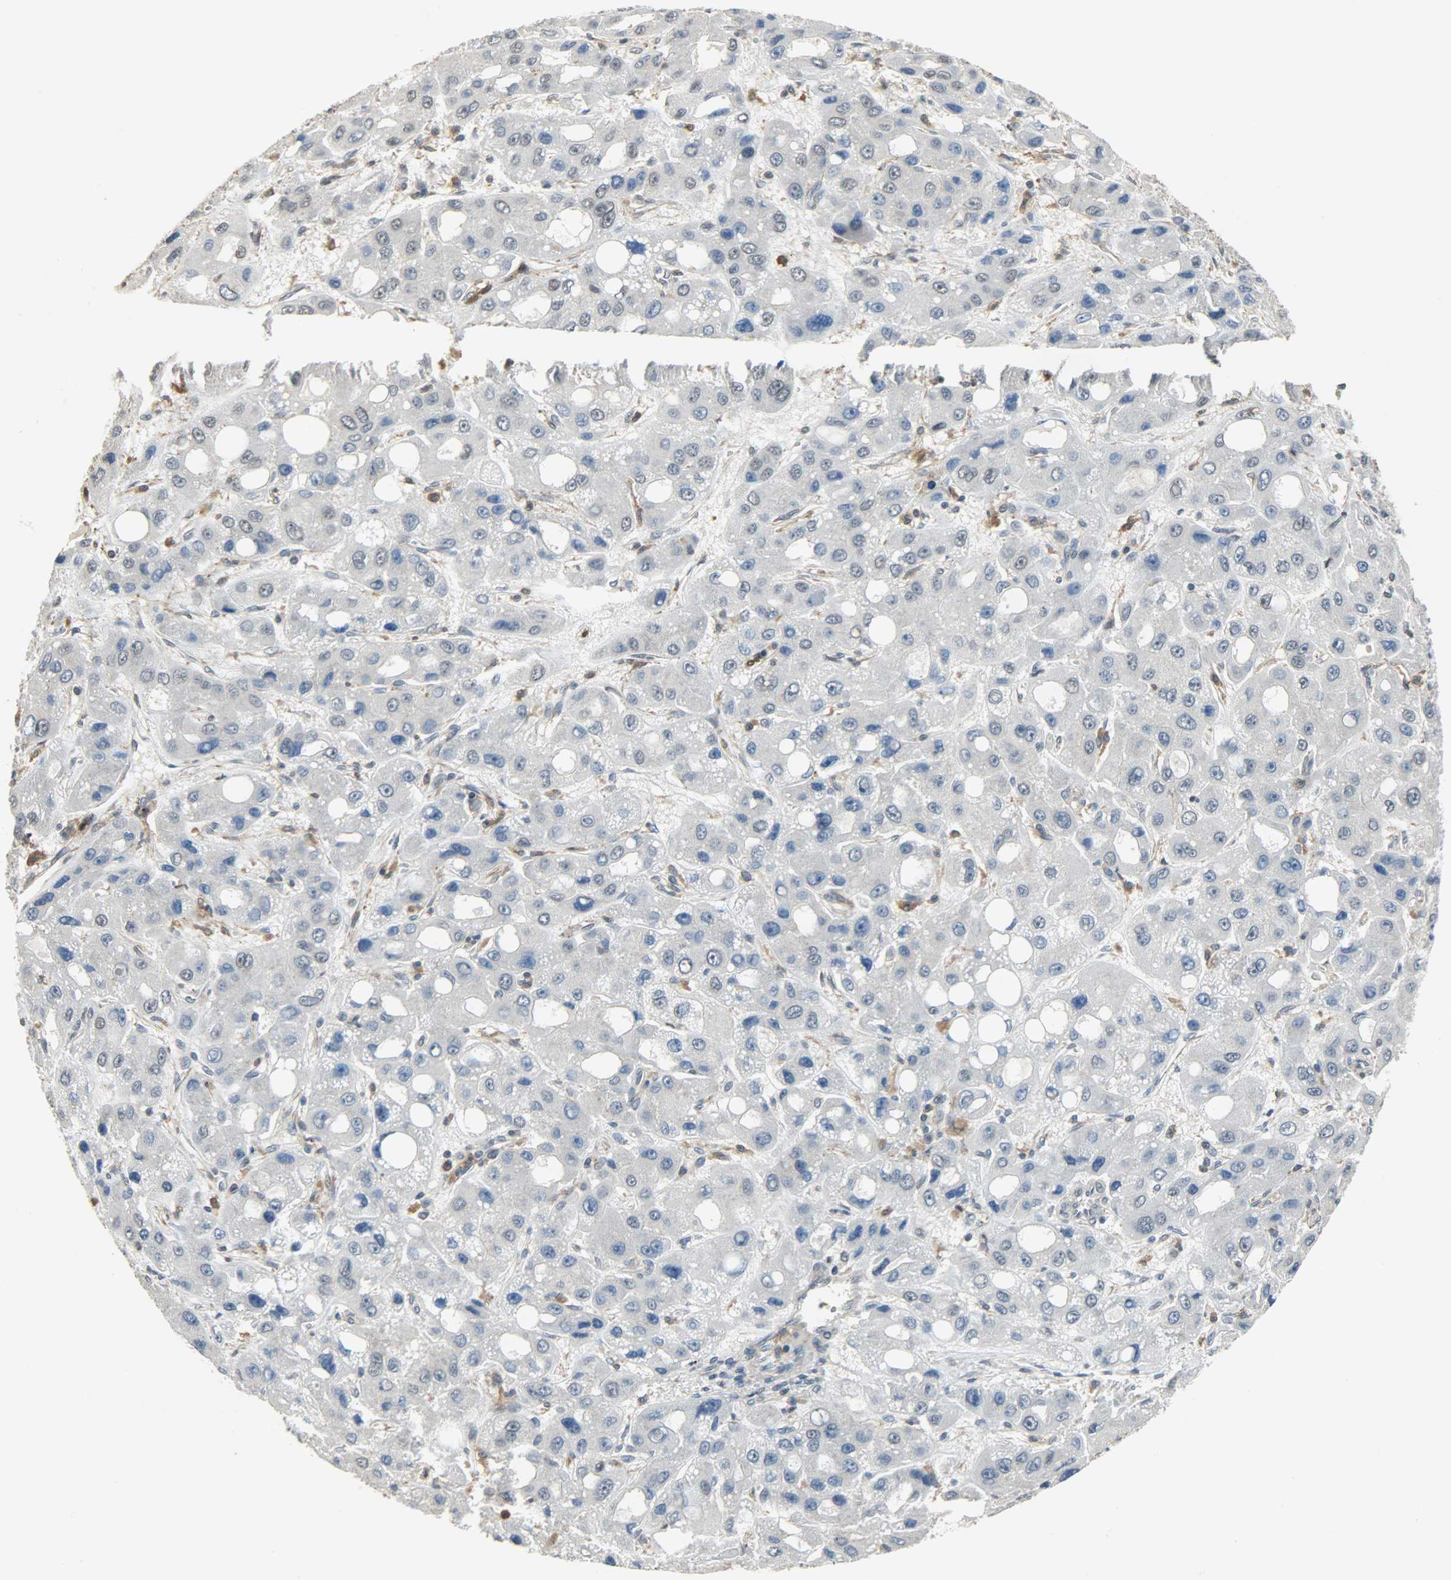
{"staining": {"intensity": "negative", "quantity": "none", "location": "none"}, "tissue": "liver cancer", "cell_type": "Tumor cells", "image_type": "cancer", "snomed": [{"axis": "morphology", "description": "Carcinoma, Hepatocellular, NOS"}, {"axis": "topography", "description": "Liver"}], "caption": "The IHC image has no significant positivity in tumor cells of liver cancer tissue. (DAB immunohistochemistry (IHC) visualized using brightfield microscopy, high magnification).", "gene": "SKAP2", "patient": {"sex": "male", "age": 55}}